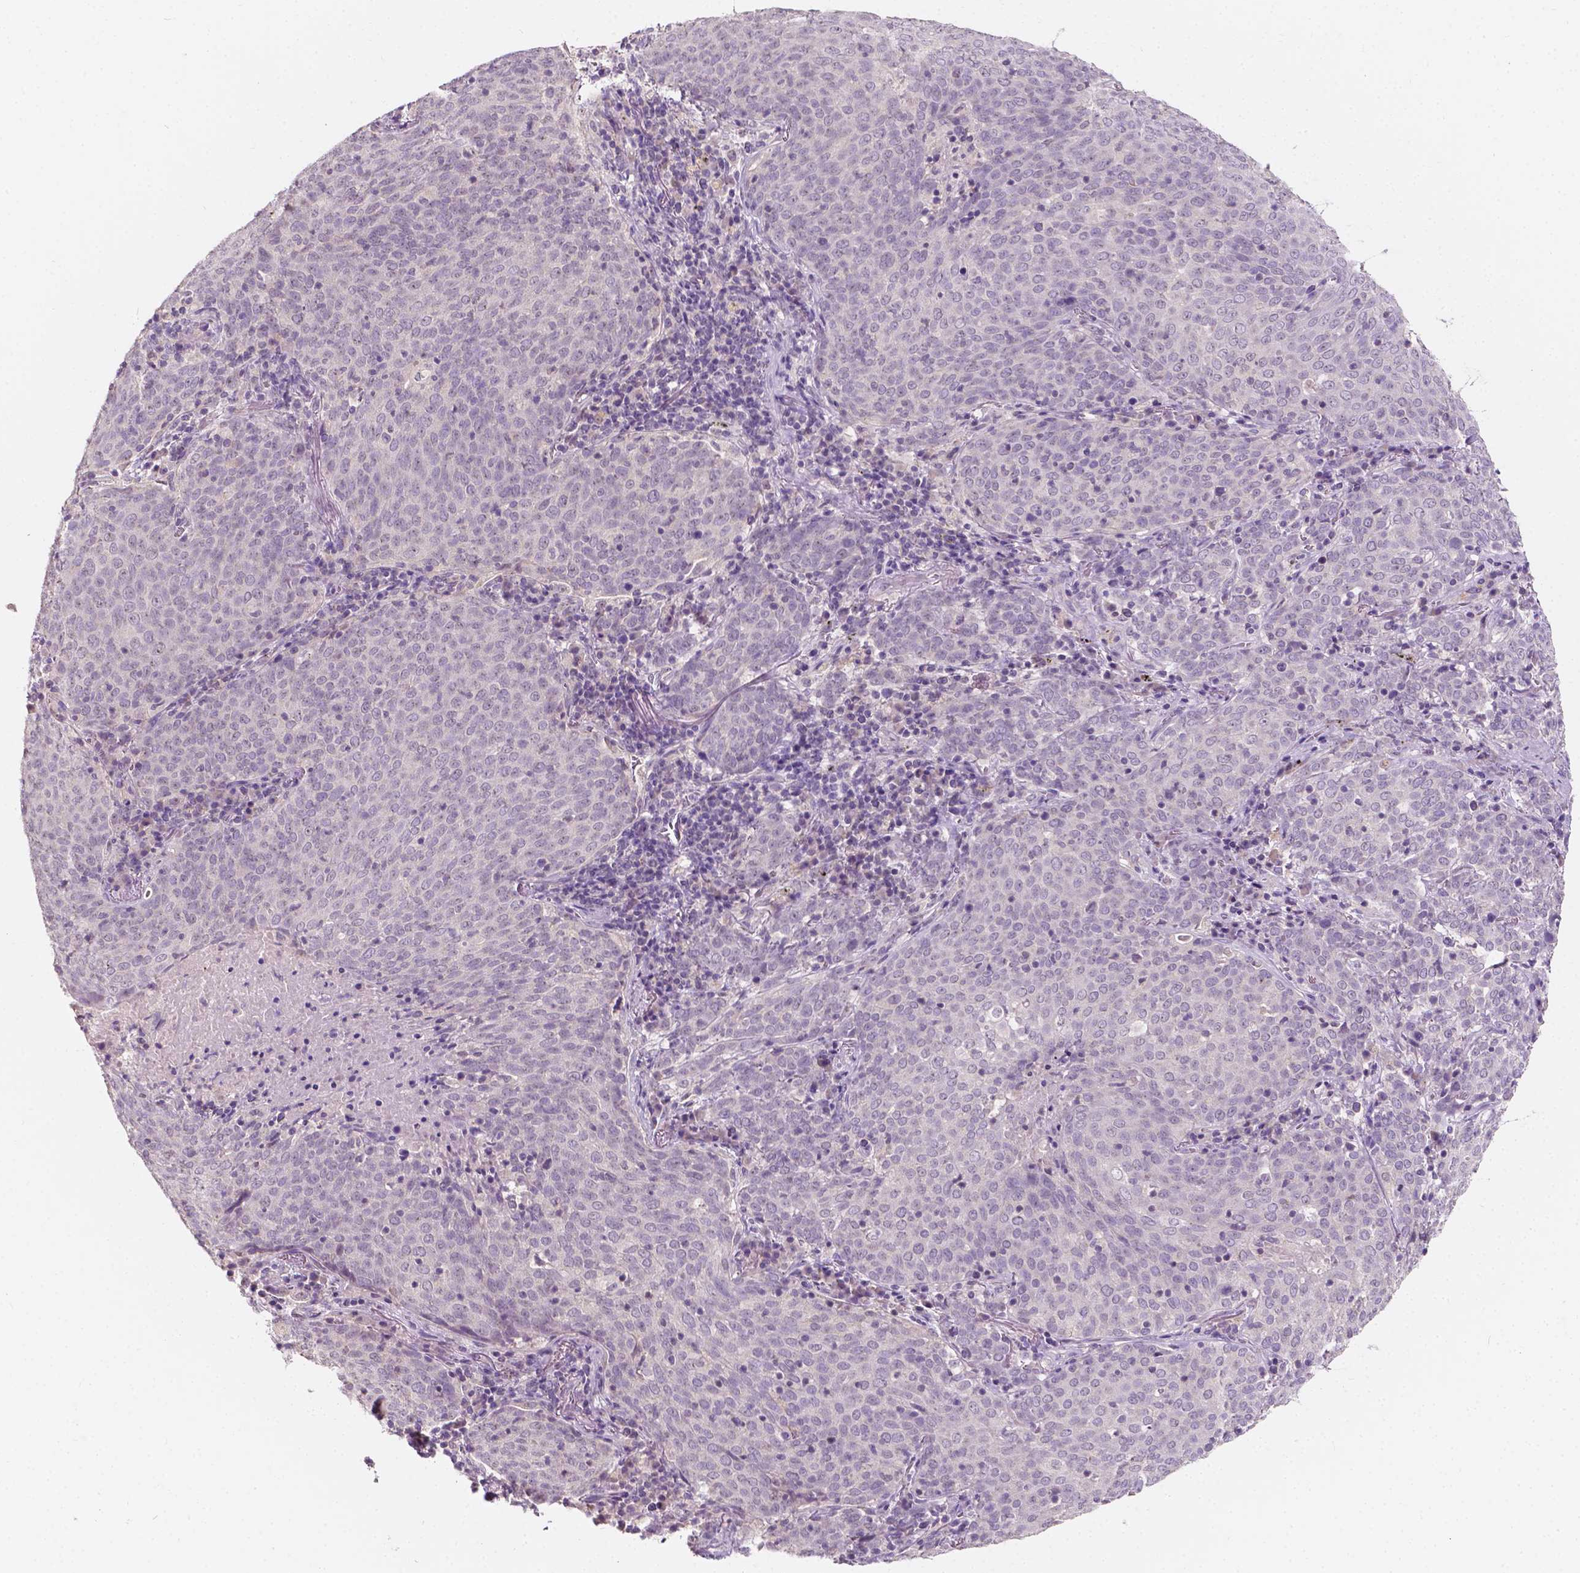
{"staining": {"intensity": "negative", "quantity": "none", "location": "none"}, "tissue": "lung cancer", "cell_type": "Tumor cells", "image_type": "cancer", "snomed": [{"axis": "morphology", "description": "Squamous cell carcinoma, NOS"}, {"axis": "topography", "description": "Lung"}], "caption": "Lung squamous cell carcinoma was stained to show a protein in brown. There is no significant expression in tumor cells.", "gene": "SIRT2", "patient": {"sex": "male", "age": 82}}